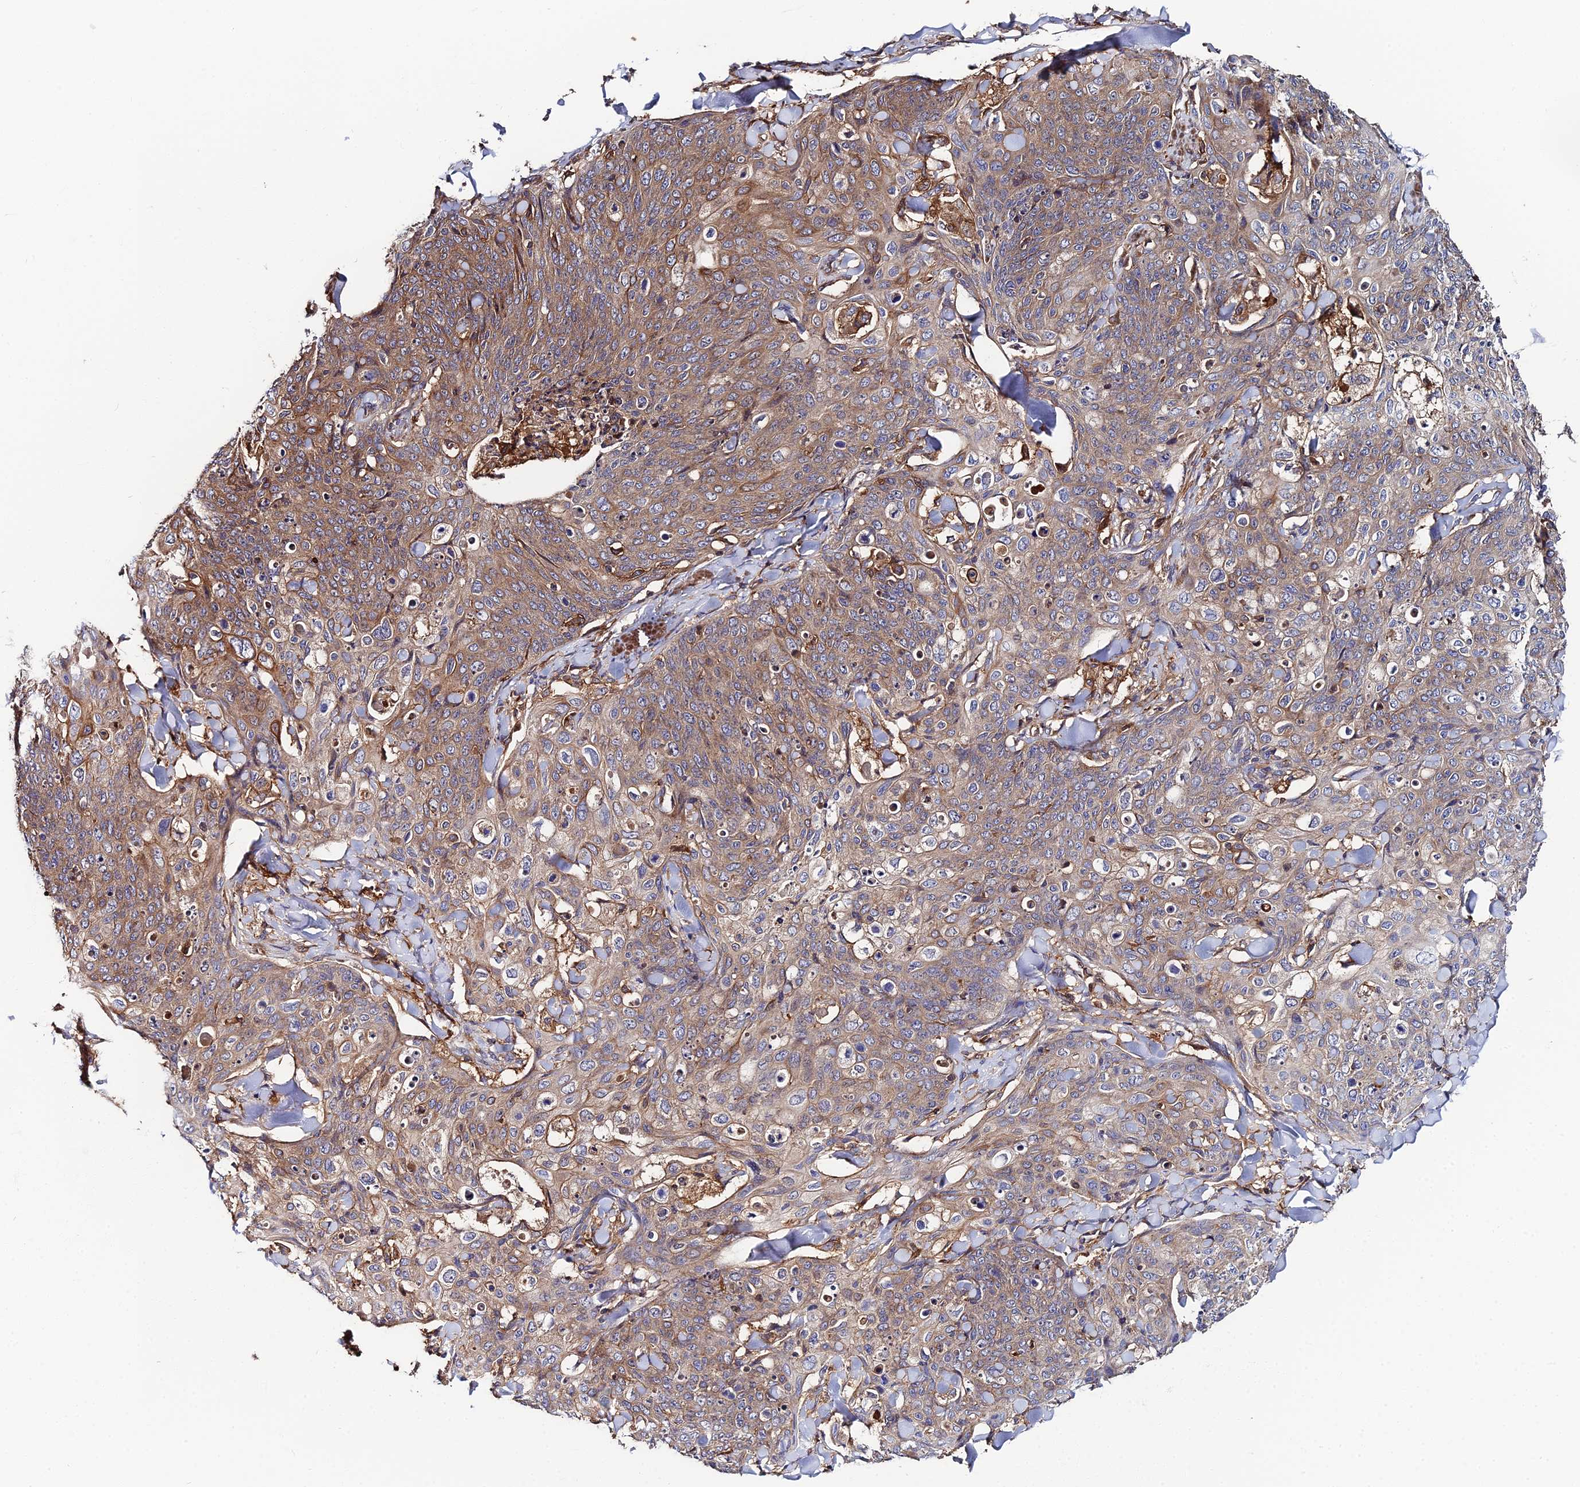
{"staining": {"intensity": "moderate", "quantity": "25%-75%", "location": "cytoplasmic/membranous"}, "tissue": "skin cancer", "cell_type": "Tumor cells", "image_type": "cancer", "snomed": [{"axis": "morphology", "description": "Squamous cell carcinoma, NOS"}, {"axis": "topography", "description": "Skin"}, {"axis": "topography", "description": "Vulva"}], "caption": "Brown immunohistochemical staining in human skin squamous cell carcinoma displays moderate cytoplasmic/membranous expression in approximately 25%-75% of tumor cells.", "gene": "GNG5B", "patient": {"sex": "female", "age": 85}}